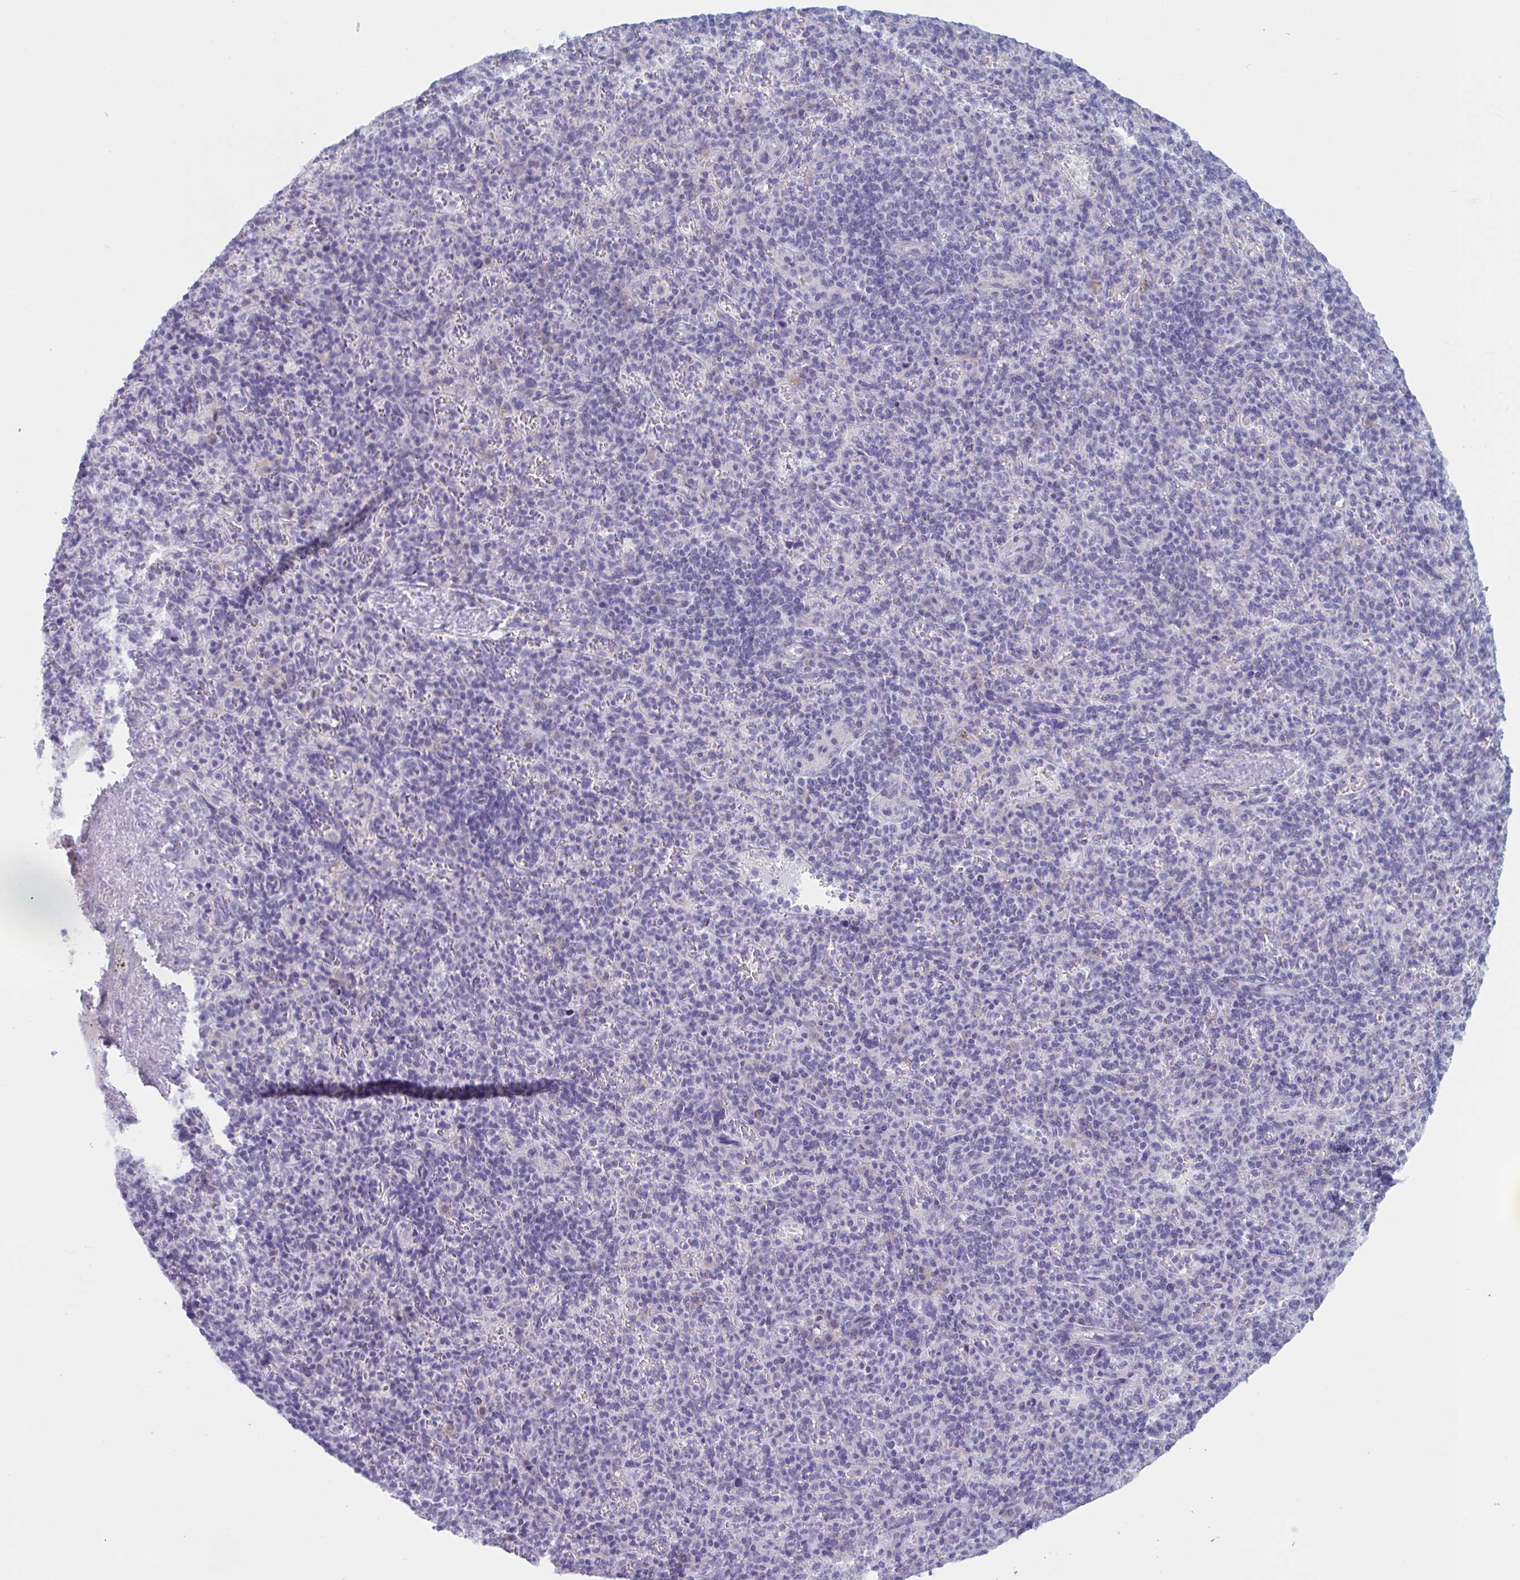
{"staining": {"intensity": "negative", "quantity": "none", "location": "none"}, "tissue": "spleen", "cell_type": "Cells in red pulp", "image_type": "normal", "snomed": [{"axis": "morphology", "description": "Normal tissue, NOS"}, {"axis": "topography", "description": "Spleen"}], "caption": "Immunohistochemistry of normal human spleen demonstrates no expression in cells in red pulp. Brightfield microscopy of IHC stained with DAB (brown) and hematoxylin (blue), captured at high magnification.", "gene": "HSD11B2", "patient": {"sex": "female", "age": 74}}